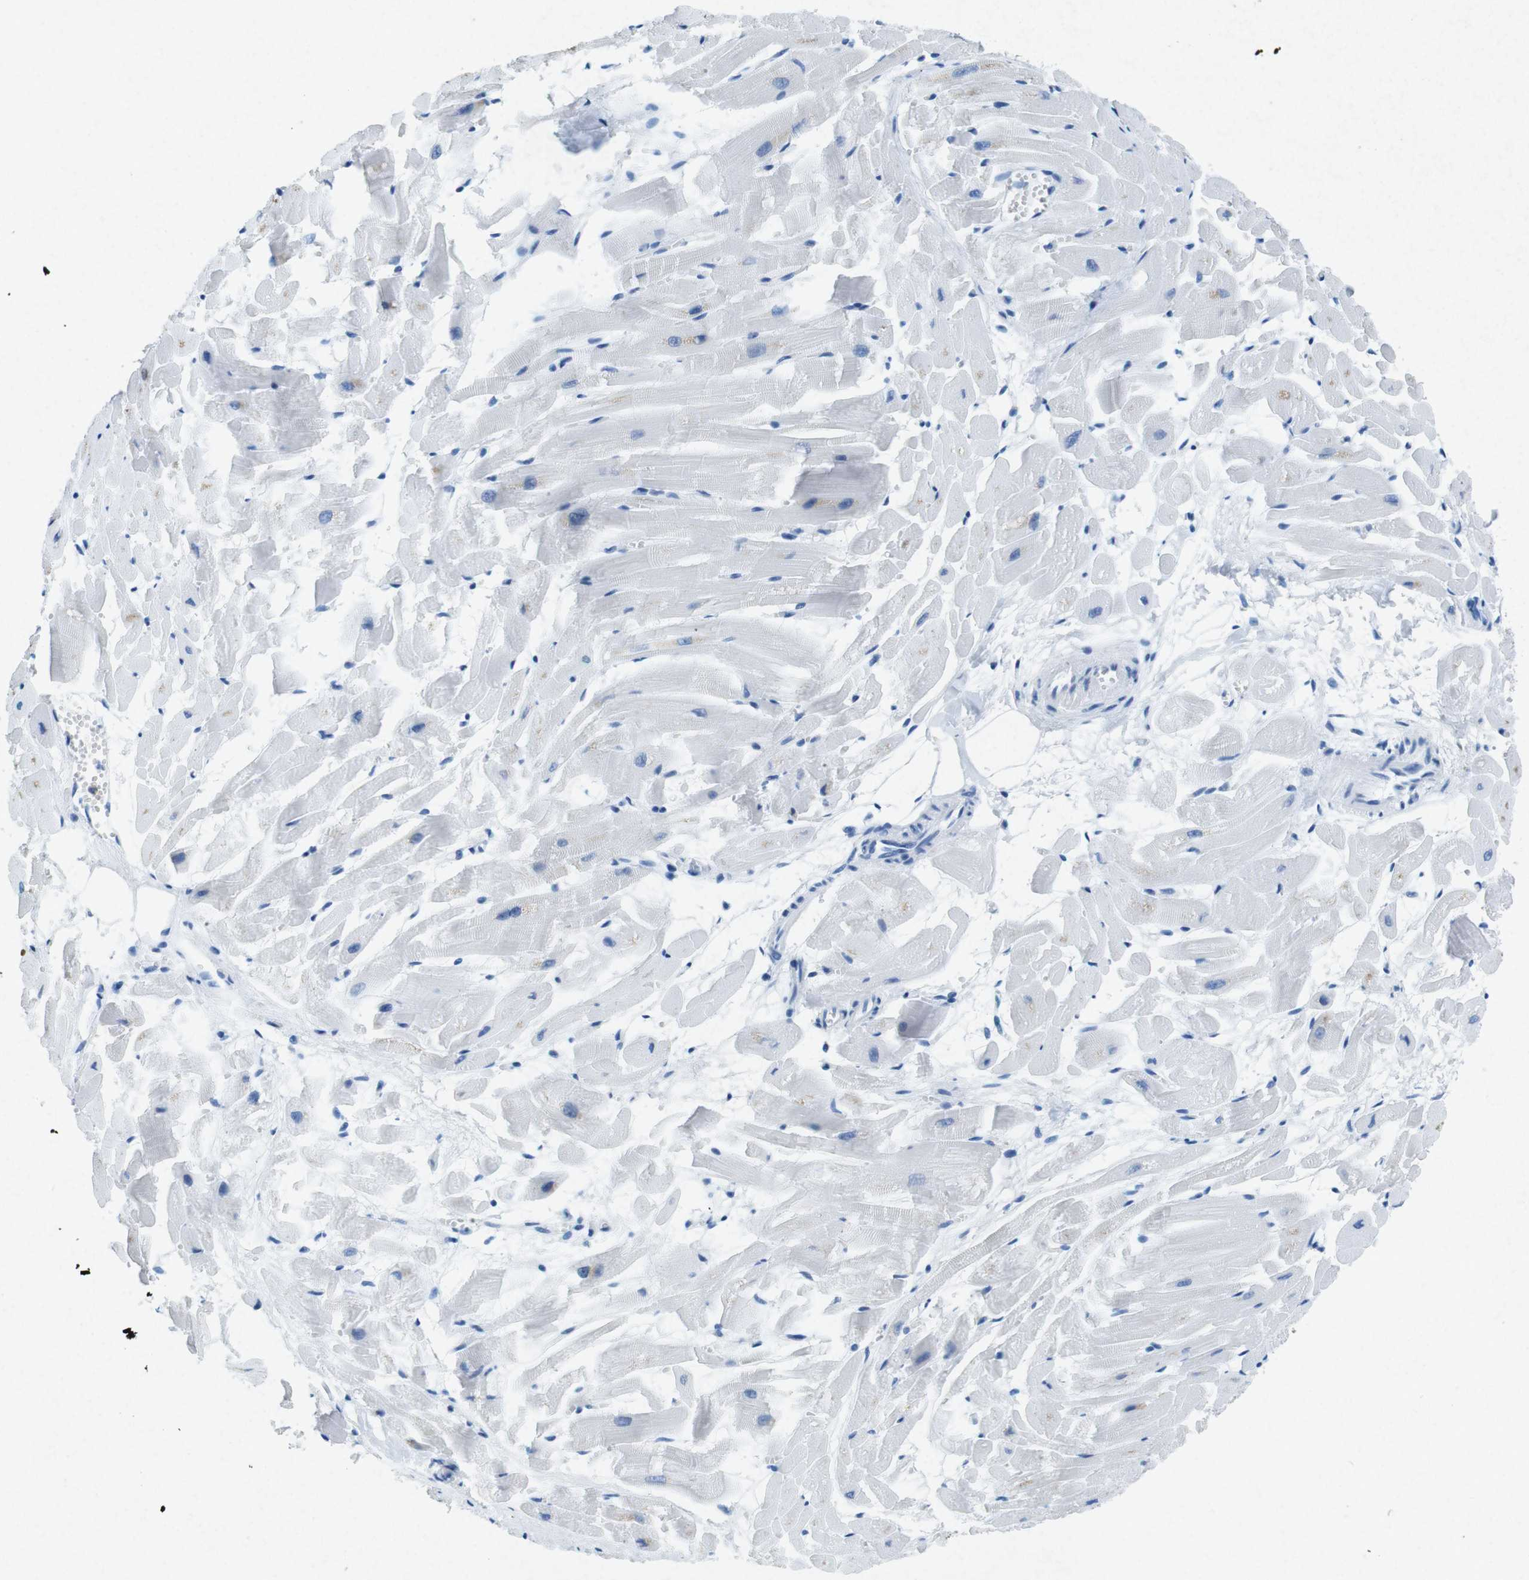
{"staining": {"intensity": "negative", "quantity": "none", "location": "none"}, "tissue": "heart muscle", "cell_type": "Cardiomyocytes", "image_type": "normal", "snomed": [{"axis": "morphology", "description": "Normal tissue, NOS"}, {"axis": "topography", "description": "Heart"}], "caption": "Histopathology image shows no protein positivity in cardiomyocytes of benign heart muscle. (Brightfield microscopy of DAB IHC at high magnification).", "gene": "CTAG1B", "patient": {"sex": "female", "age": 19}}